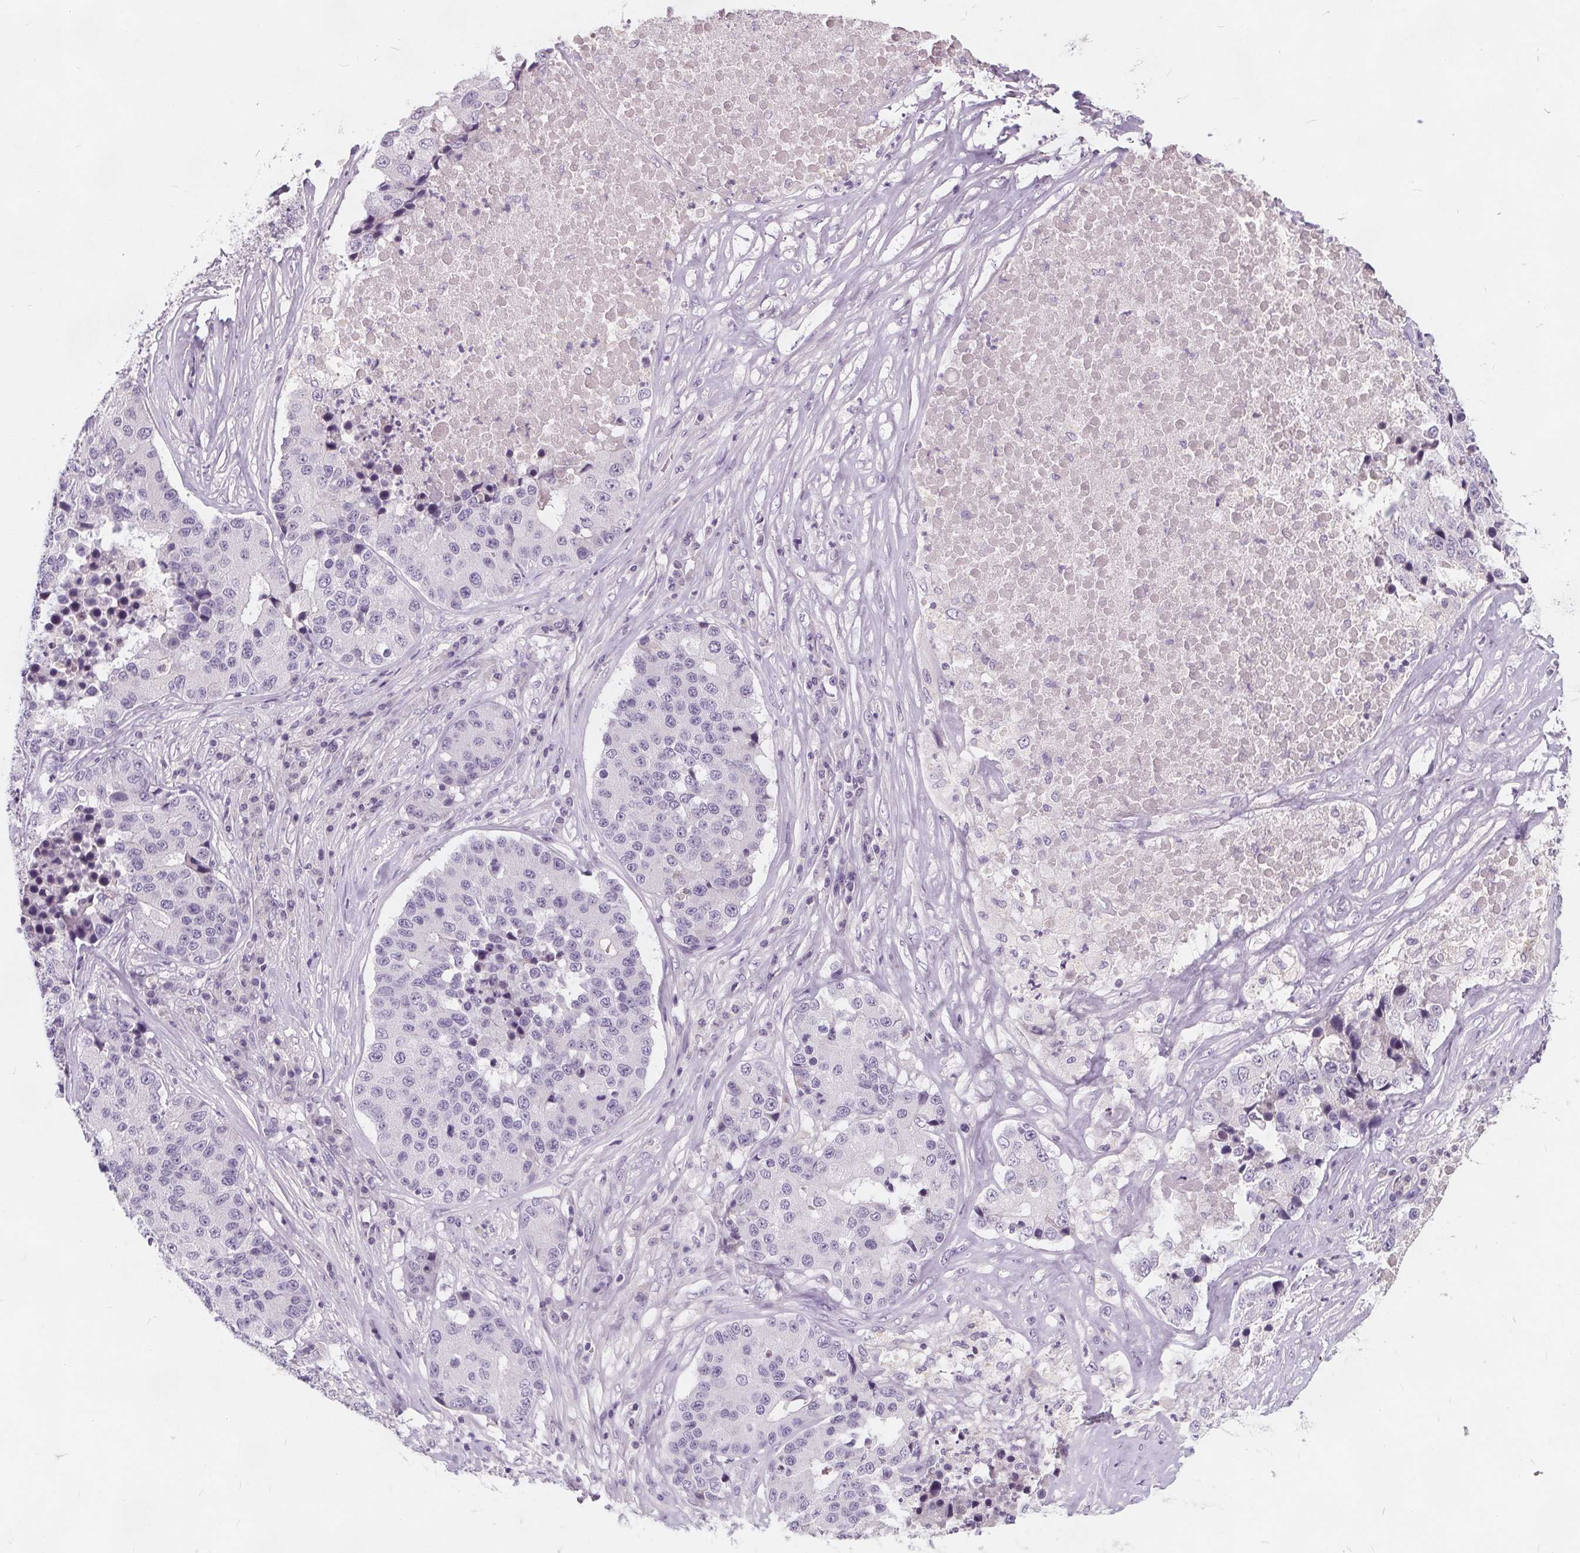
{"staining": {"intensity": "negative", "quantity": "none", "location": "none"}, "tissue": "stomach cancer", "cell_type": "Tumor cells", "image_type": "cancer", "snomed": [{"axis": "morphology", "description": "Adenocarcinoma, NOS"}, {"axis": "topography", "description": "Stomach"}], "caption": "Tumor cells show no significant protein staining in adenocarcinoma (stomach).", "gene": "PLA2G2E", "patient": {"sex": "male", "age": 71}}